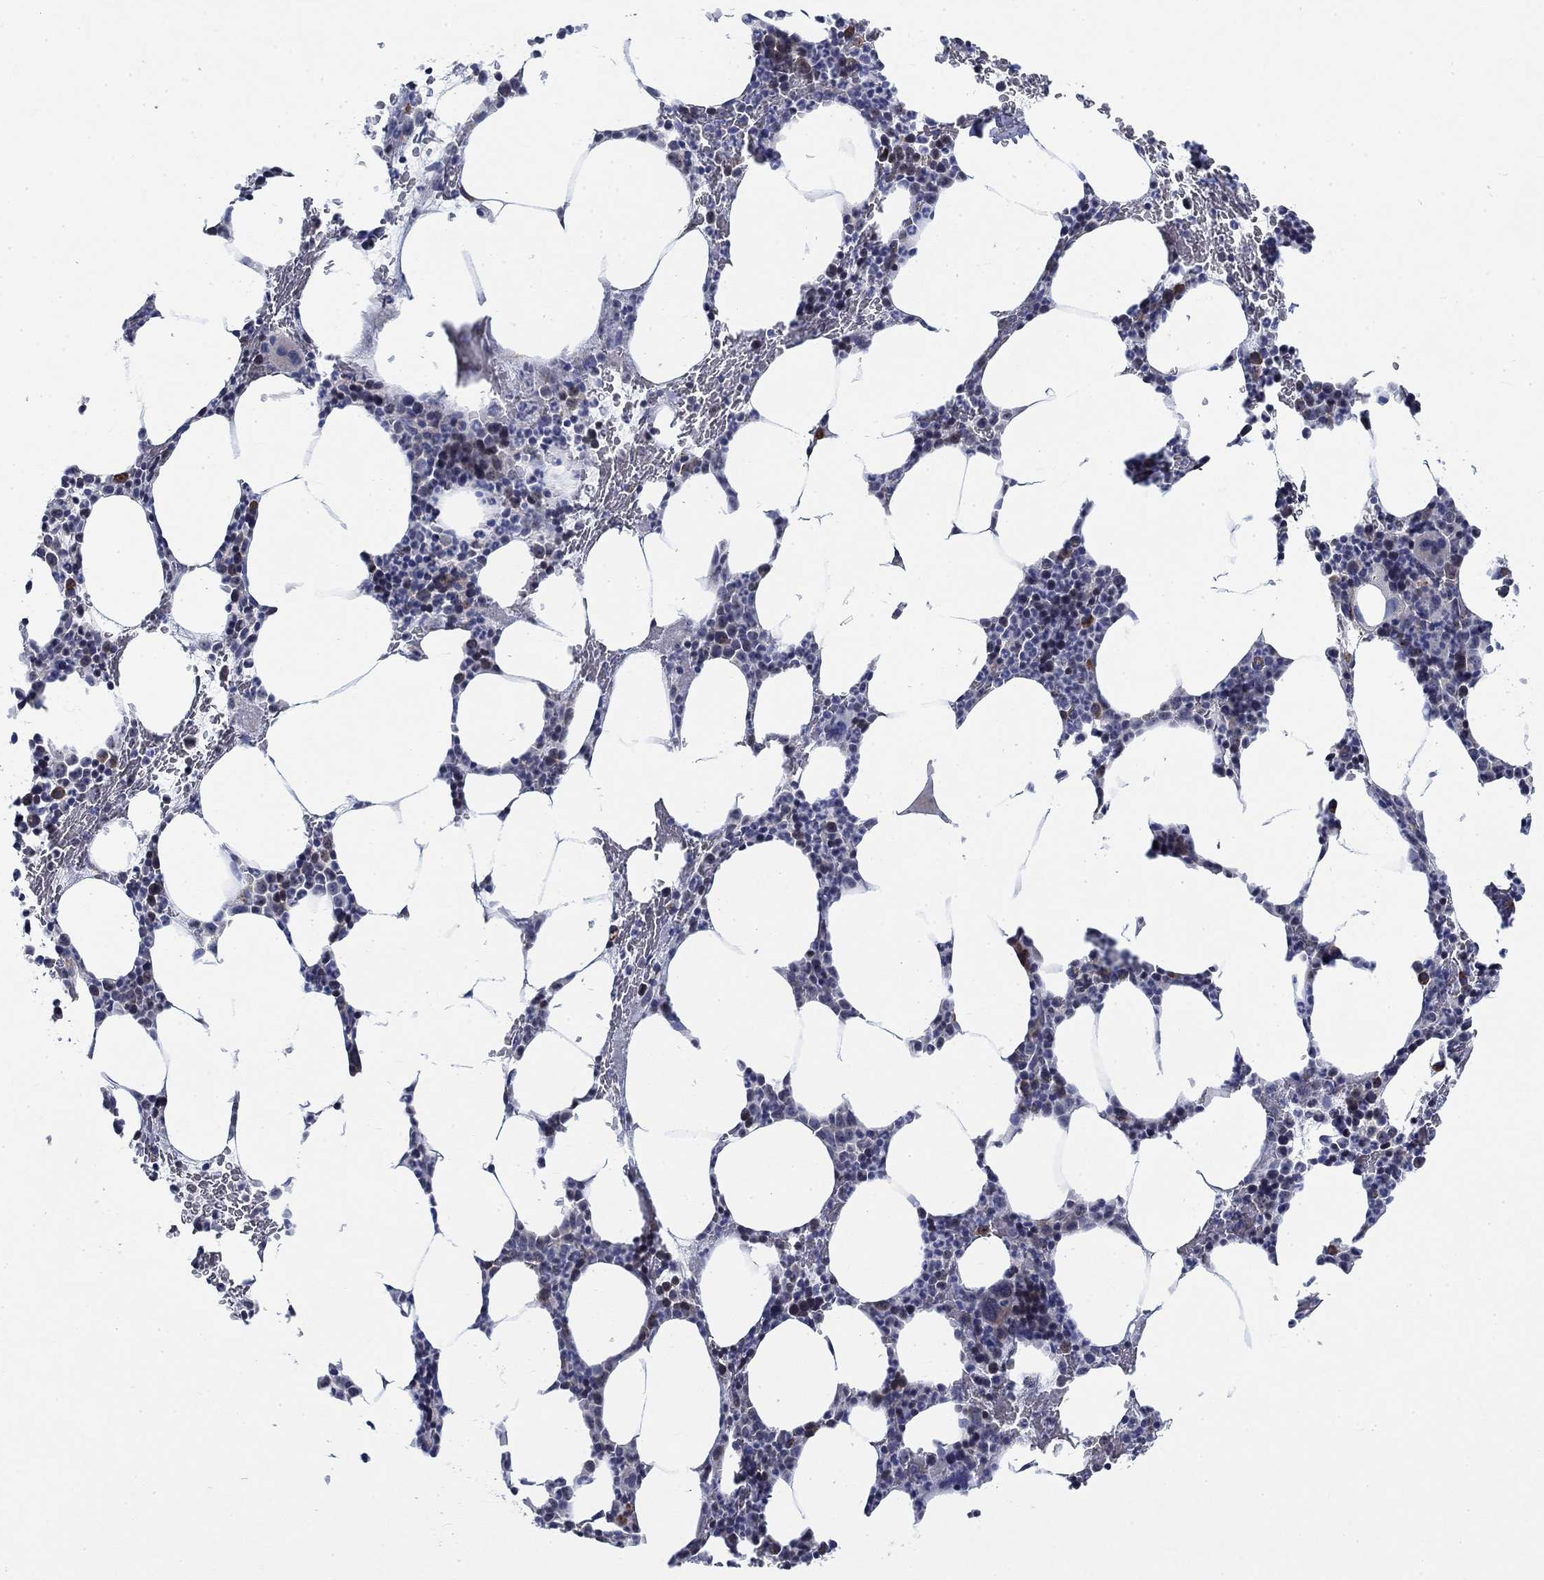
{"staining": {"intensity": "negative", "quantity": "none", "location": "none"}, "tissue": "bone marrow", "cell_type": "Hematopoietic cells", "image_type": "normal", "snomed": [{"axis": "morphology", "description": "Normal tissue, NOS"}, {"axis": "topography", "description": "Bone marrow"}], "caption": "This is a histopathology image of immunohistochemistry staining of normal bone marrow, which shows no staining in hematopoietic cells.", "gene": "MMP24", "patient": {"sex": "male", "age": 83}}